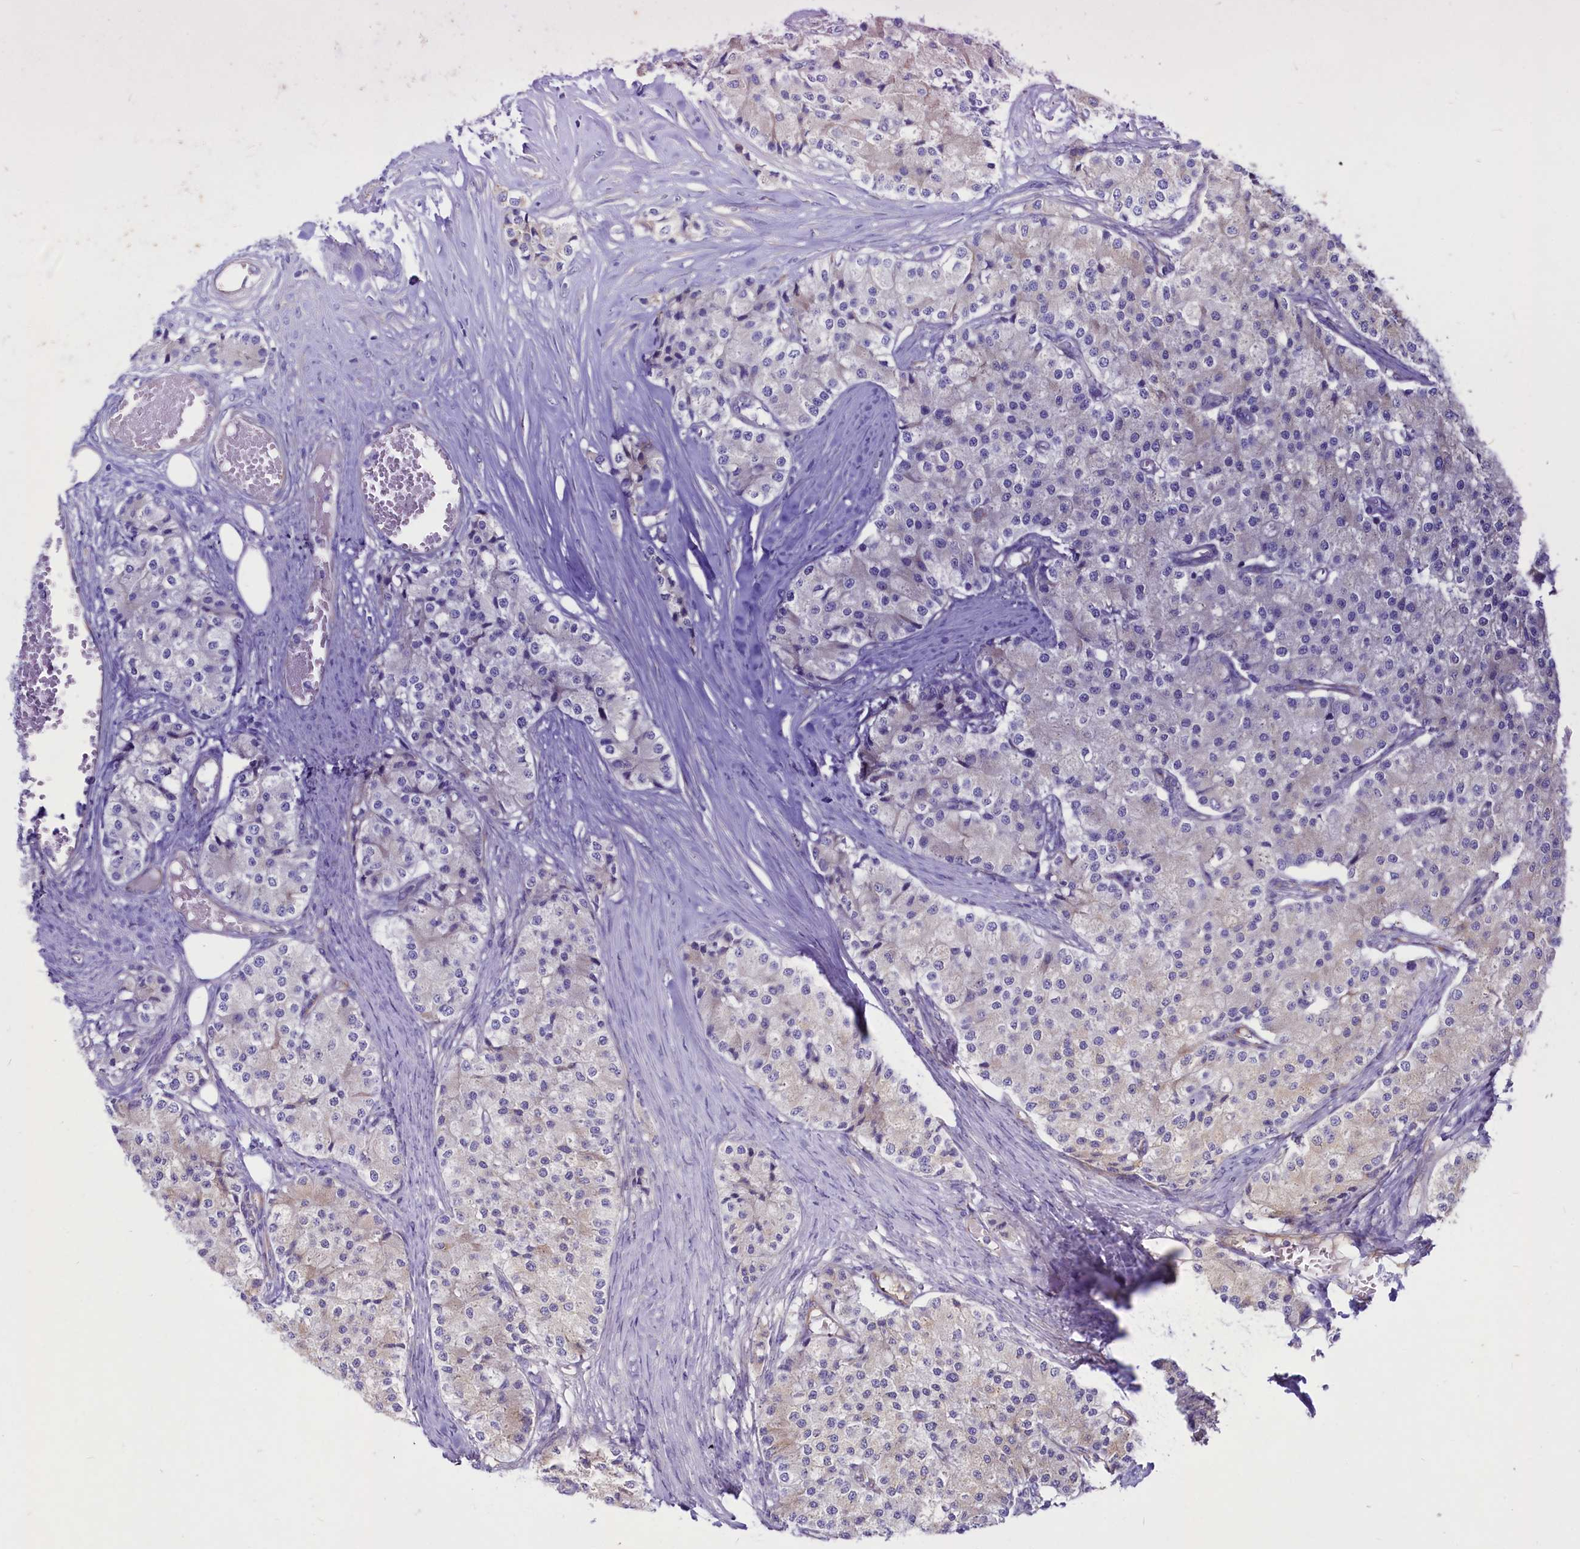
{"staining": {"intensity": "negative", "quantity": "none", "location": "none"}, "tissue": "carcinoid", "cell_type": "Tumor cells", "image_type": "cancer", "snomed": [{"axis": "morphology", "description": "Carcinoid, malignant, NOS"}, {"axis": "topography", "description": "Colon"}], "caption": "DAB immunohistochemical staining of human carcinoid (malignant) shows no significant positivity in tumor cells. (Stains: DAB immunohistochemistry with hematoxylin counter stain, Microscopy: brightfield microscopy at high magnification).", "gene": "PROCR", "patient": {"sex": "female", "age": 52}}